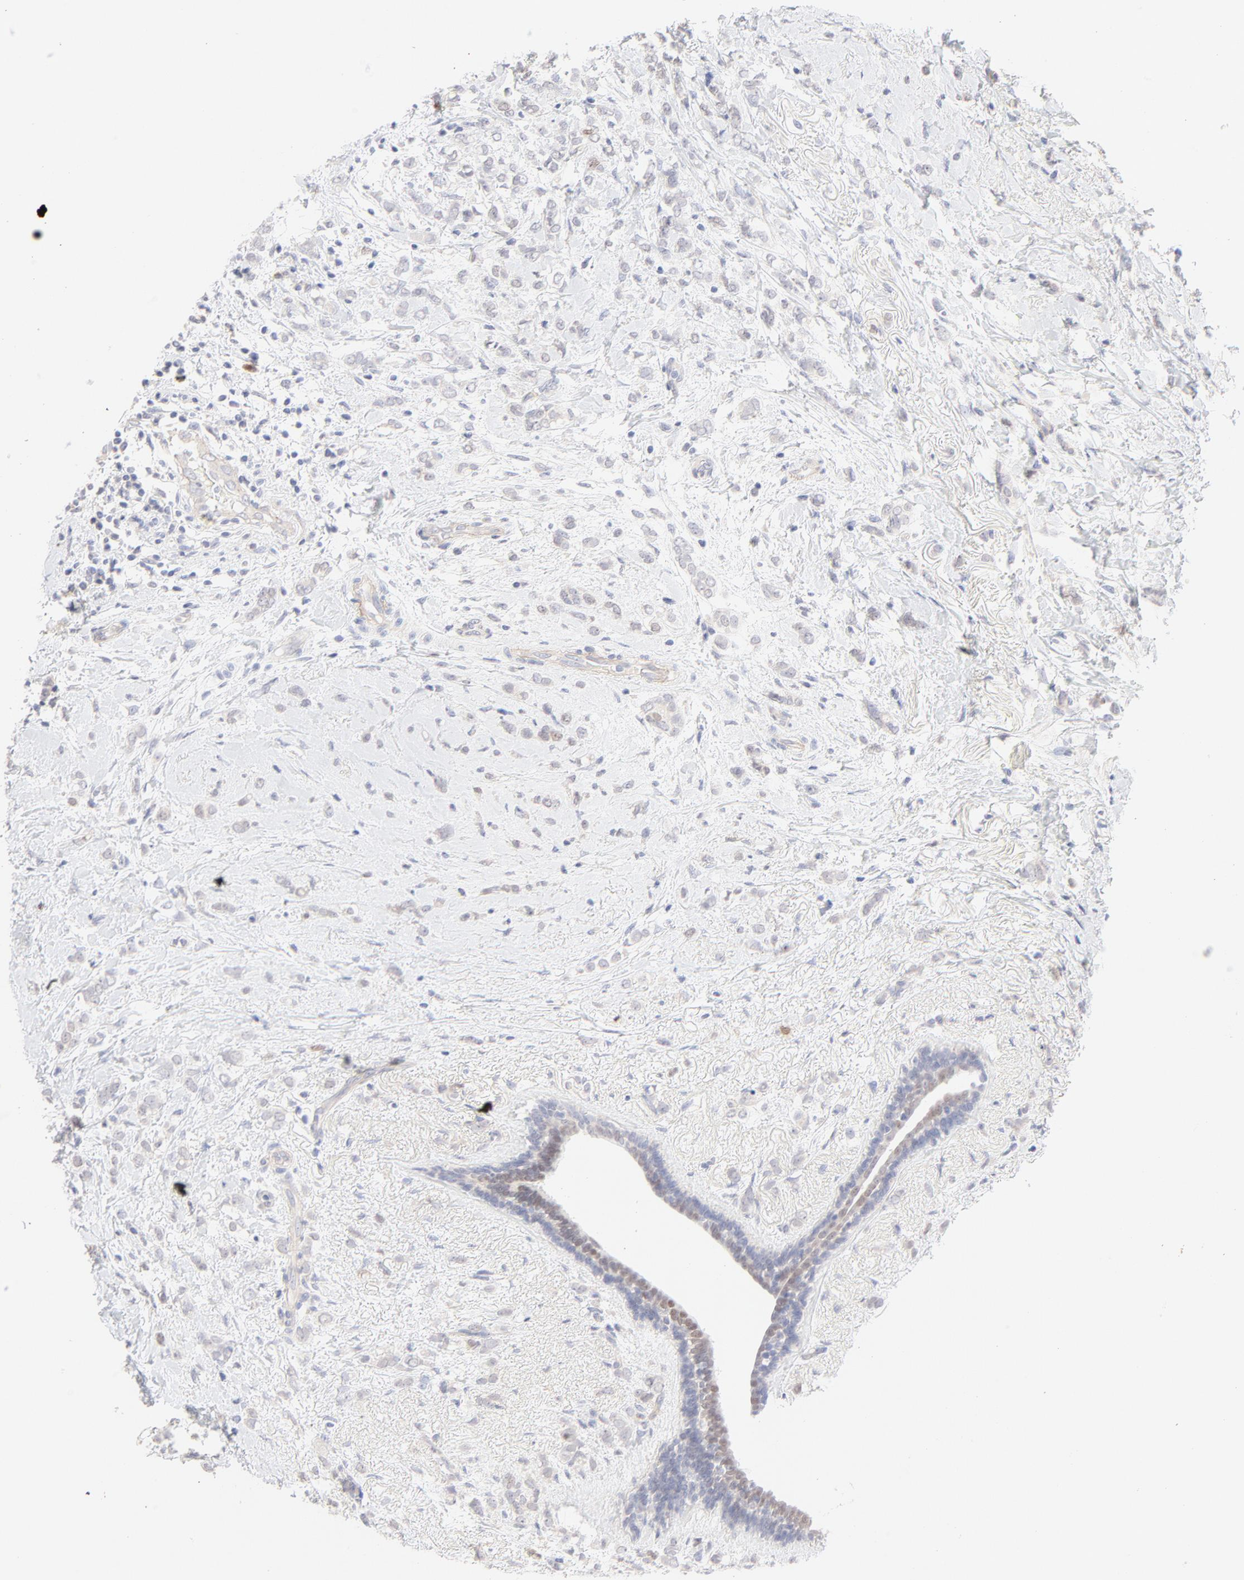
{"staining": {"intensity": "negative", "quantity": "none", "location": "none"}, "tissue": "breast cancer", "cell_type": "Tumor cells", "image_type": "cancer", "snomed": [{"axis": "morphology", "description": "Normal tissue, NOS"}, {"axis": "morphology", "description": "Lobular carcinoma"}, {"axis": "topography", "description": "Breast"}], "caption": "IHC histopathology image of breast cancer stained for a protein (brown), which exhibits no expression in tumor cells.", "gene": "ELF3", "patient": {"sex": "female", "age": 47}}